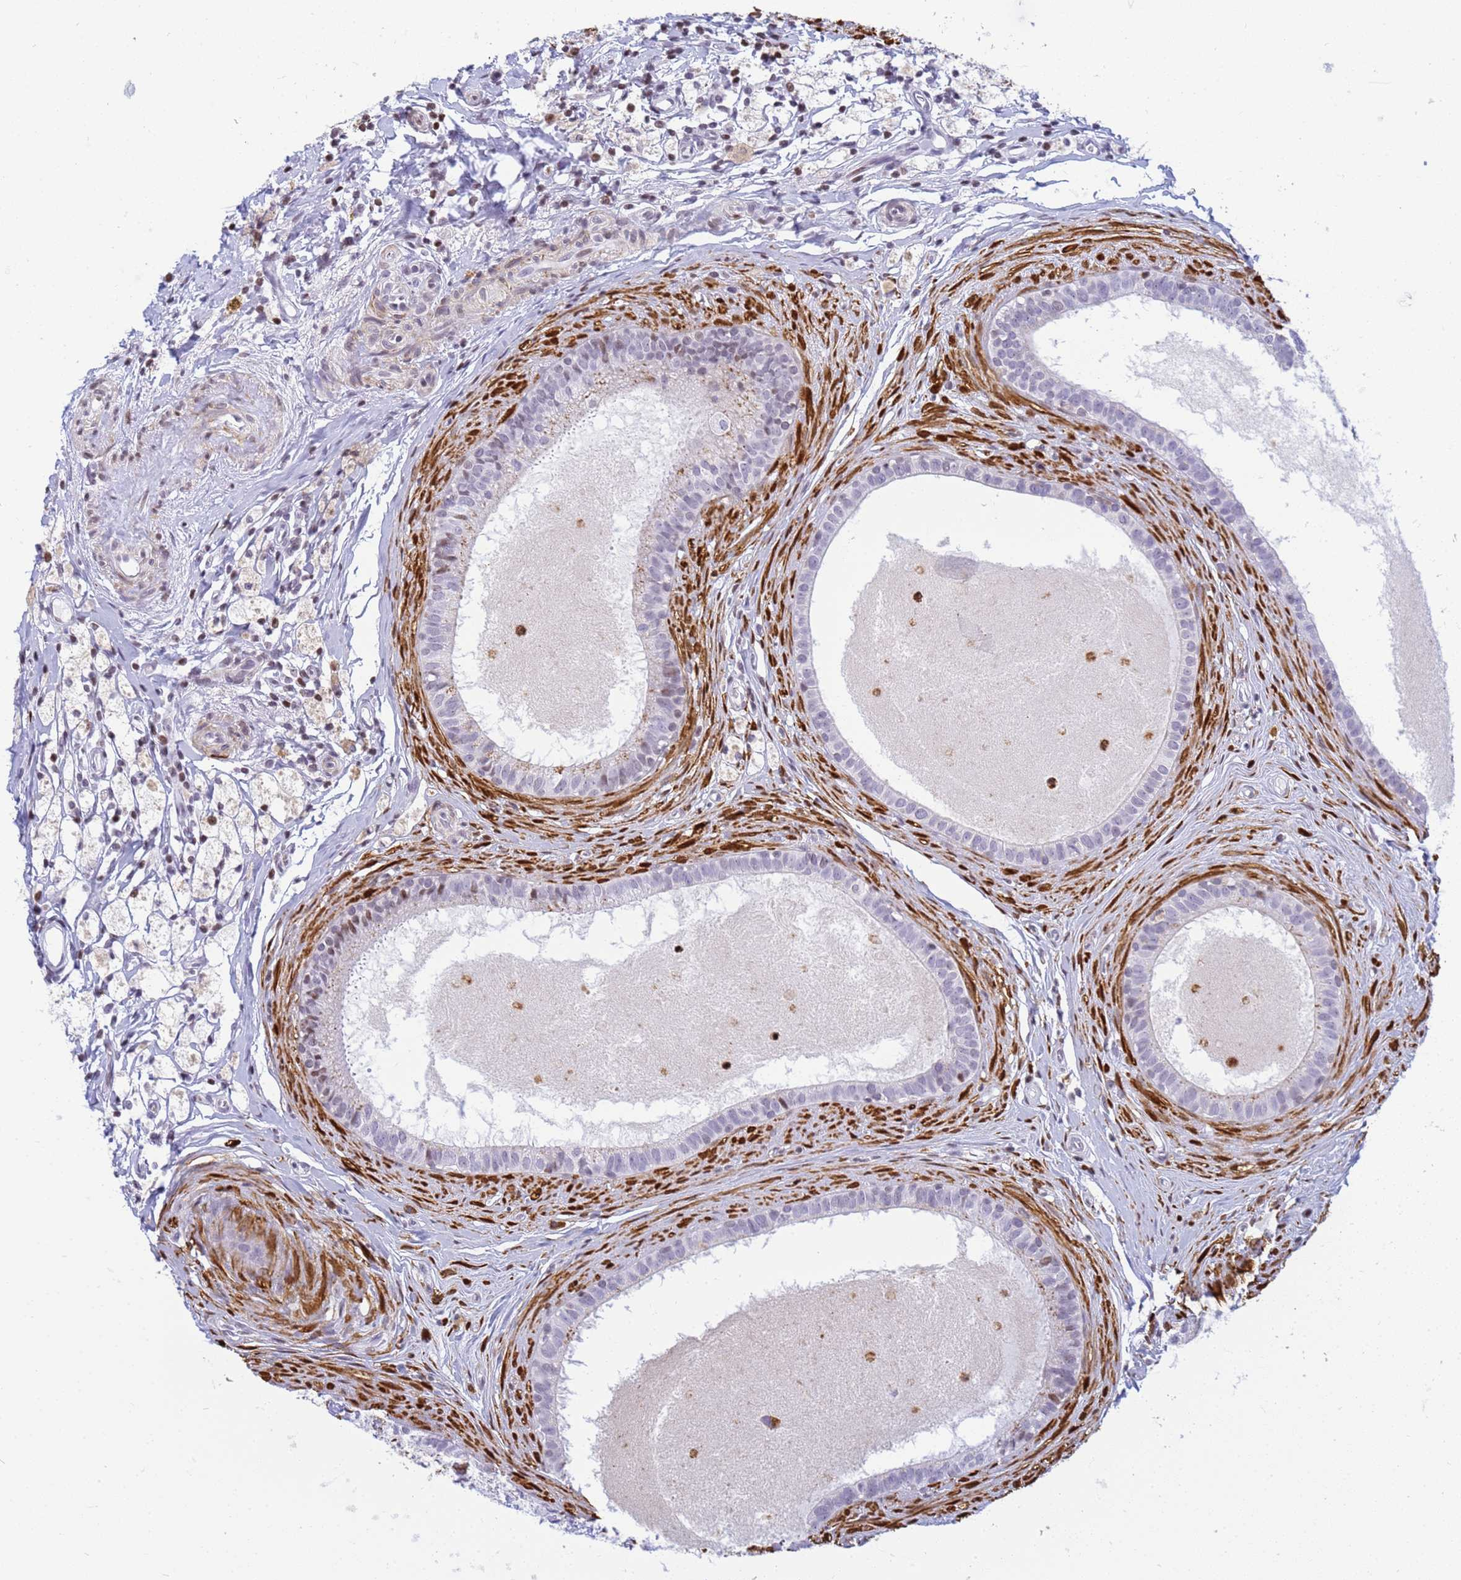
{"staining": {"intensity": "moderate", "quantity": "<25%", "location": "nuclear"}, "tissue": "epididymis", "cell_type": "Glandular cells", "image_type": "normal", "snomed": [{"axis": "morphology", "description": "Normal tissue, NOS"}, {"axis": "topography", "description": "Epididymis"}], "caption": "DAB immunohistochemical staining of unremarkable epididymis demonstrates moderate nuclear protein staining in about <25% of glandular cells. (brown staining indicates protein expression, while blue staining denotes nuclei).", "gene": "SNX20", "patient": {"sex": "male", "age": 80}}